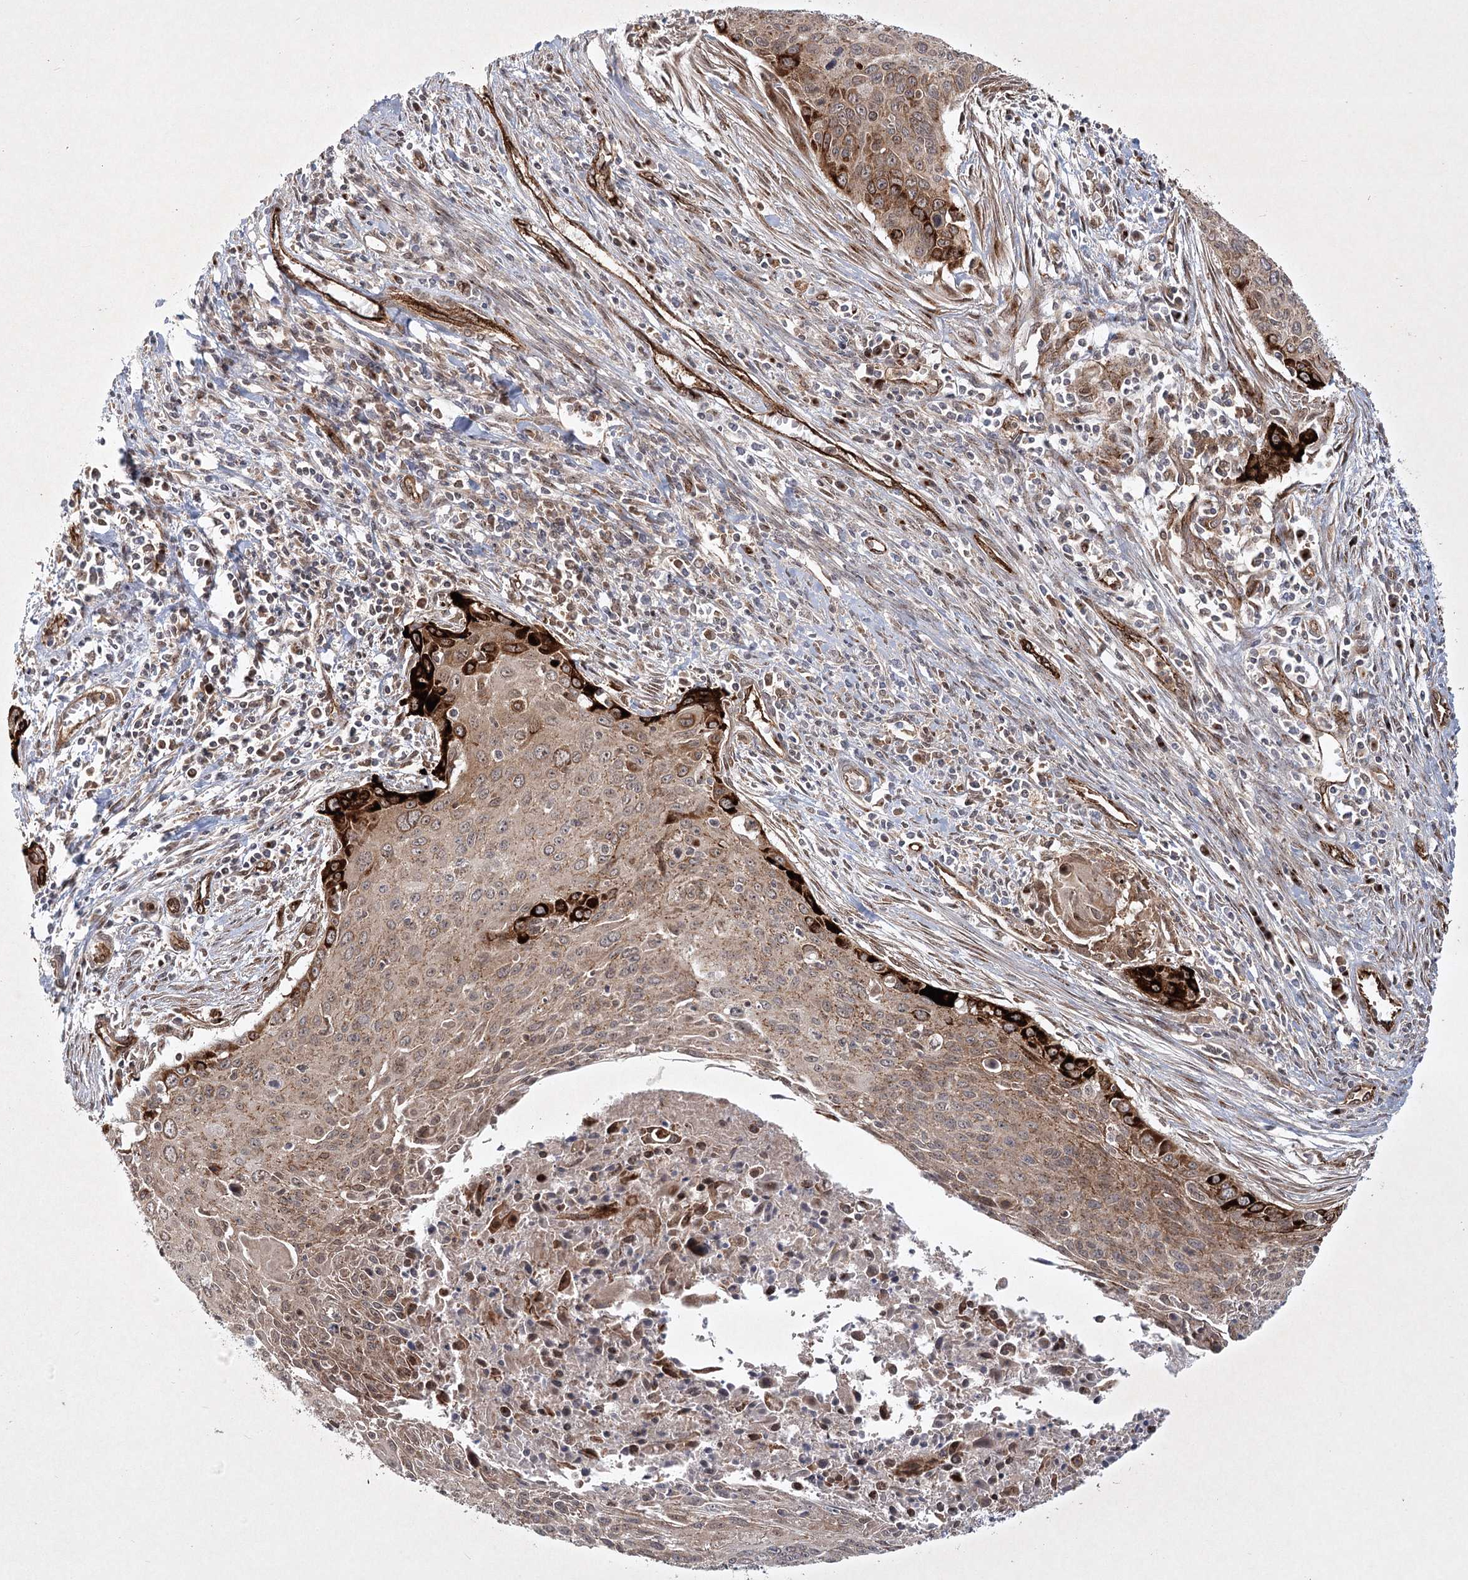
{"staining": {"intensity": "strong", "quantity": "<25%", "location": "cytoplasmic/membranous"}, "tissue": "cervical cancer", "cell_type": "Tumor cells", "image_type": "cancer", "snomed": [{"axis": "morphology", "description": "Squamous cell carcinoma, NOS"}, {"axis": "topography", "description": "Cervix"}], "caption": "Cervical cancer stained for a protein (brown) reveals strong cytoplasmic/membranous positive positivity in about <25% of tumor cells.", "gene": "ARHGAP31", "patient": {"sex": "female", "age": 55}}